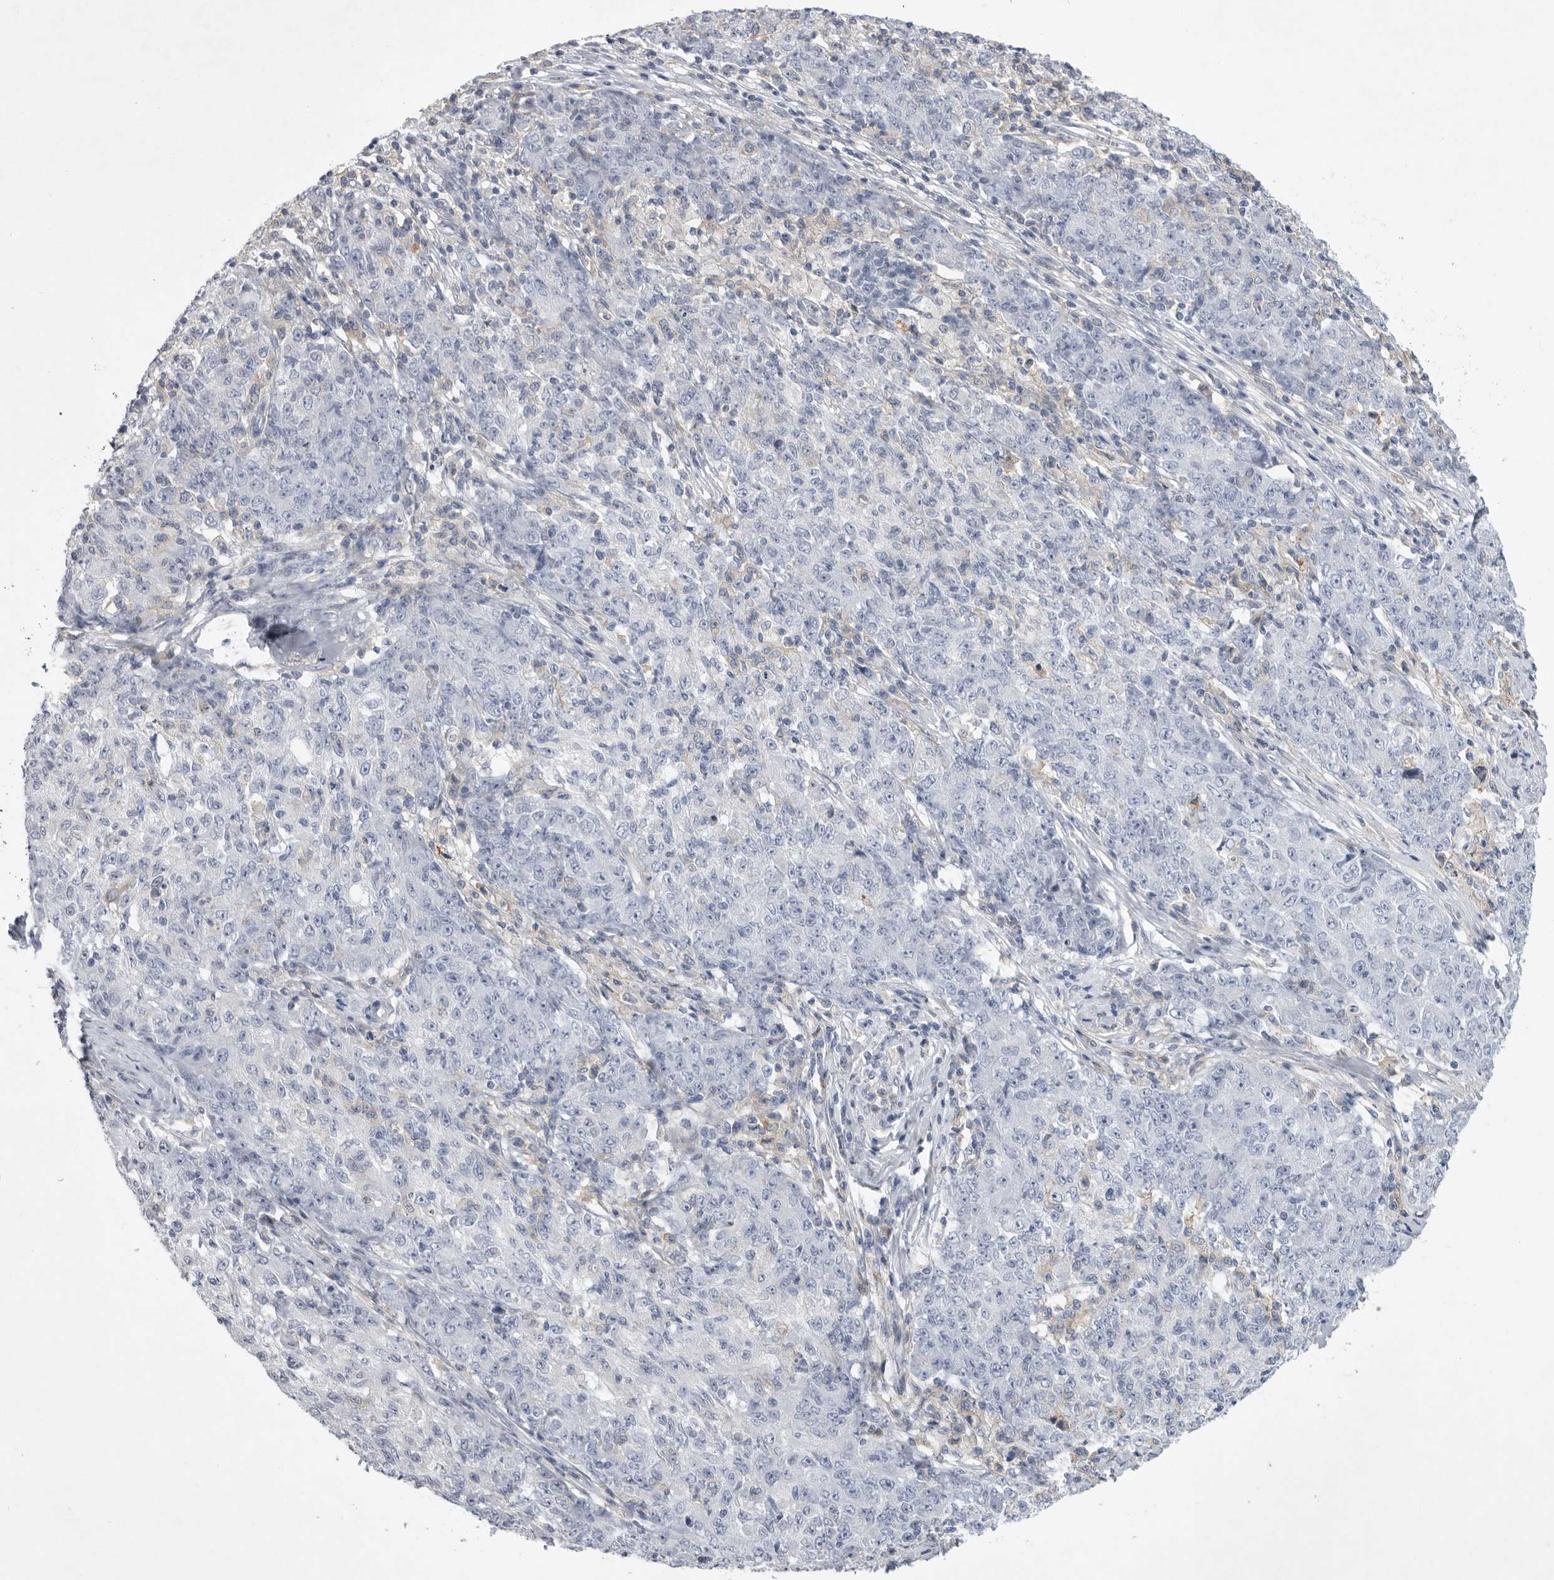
{"staining": {"intensity": "negative", "quantity": "none", "location": "none"}, "tissue": "ovarian cancer", "cell_type": "Tumor cells", "image_type": "cancer", "snomed": [{"axis": "morphology", "description": "Carcinoma, endometroid"}, {"axis": "topography", "description": "Ovary"}], "caption": "Tumor cells are negative for protein expression in human endometroid carcinoma (ovarian).", "gene": "SIGLEC10", "patient": {"sex": "female", "age": 42}}